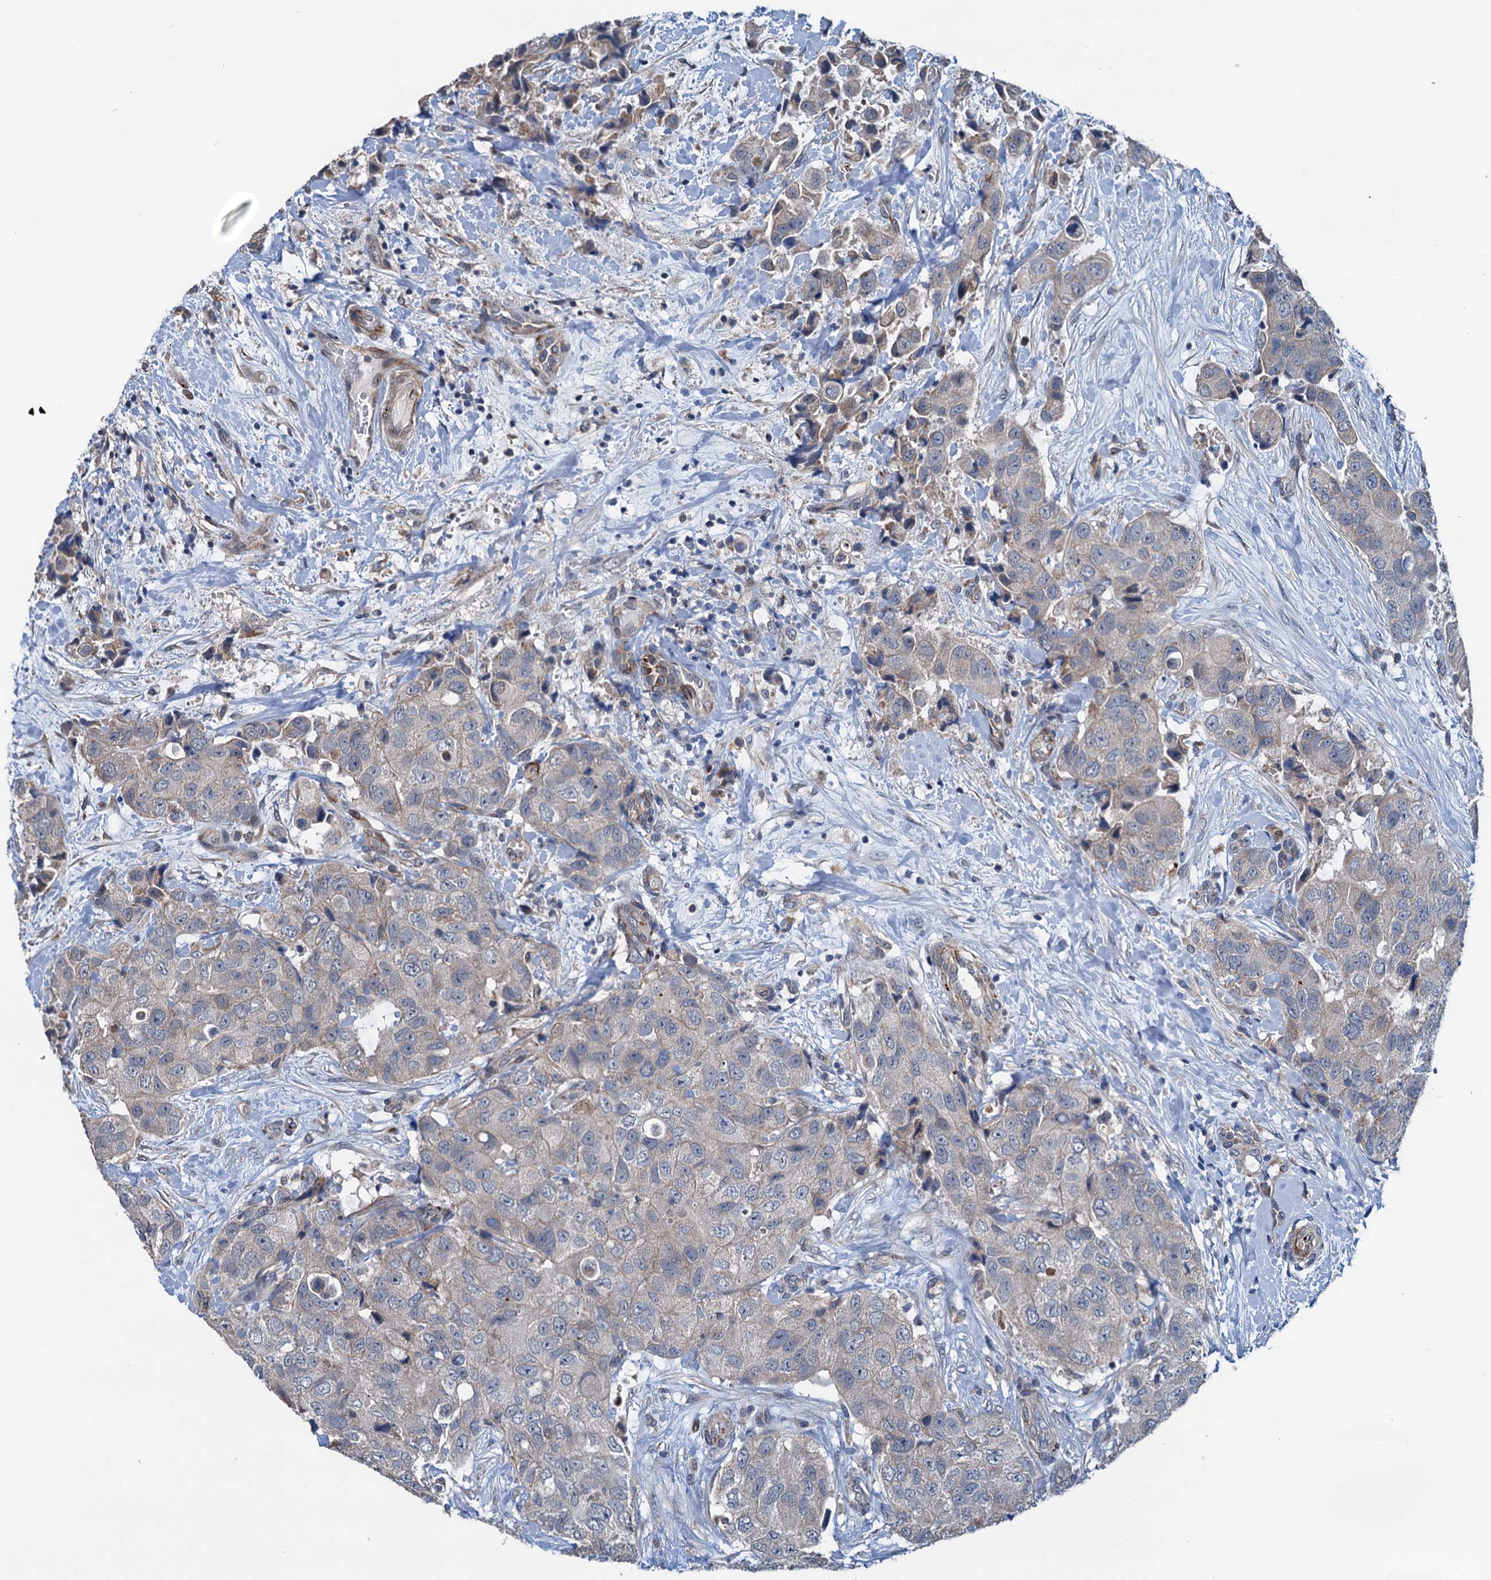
{"staining": {"intensity": "weak", "quantity": "25%-75%", "location": "cytoplasmic/membranous"}, "tissue": "breast cancer", "cell_type": "Tumor cells", "image_type": "cancer", "snomed": [{"axis": "morphology", "description": "Duct carcinoma"}, {"axis": "topography", "description": "Breast"}], "caption": "Brown immunohistochemical staining in breast cancer (invasive ductal carcinoma) shows weak cytoplasmic/membranous expression in about 25%-75% of tumor cells. The staining was performed using DAB (3,3'-diaminobenzidine), with brown indicating positive protein expression. Nuclei are stained blue with hematoxylin.", "gene": "ELAC1", "patient": {"sex": "female", "age": 62}}